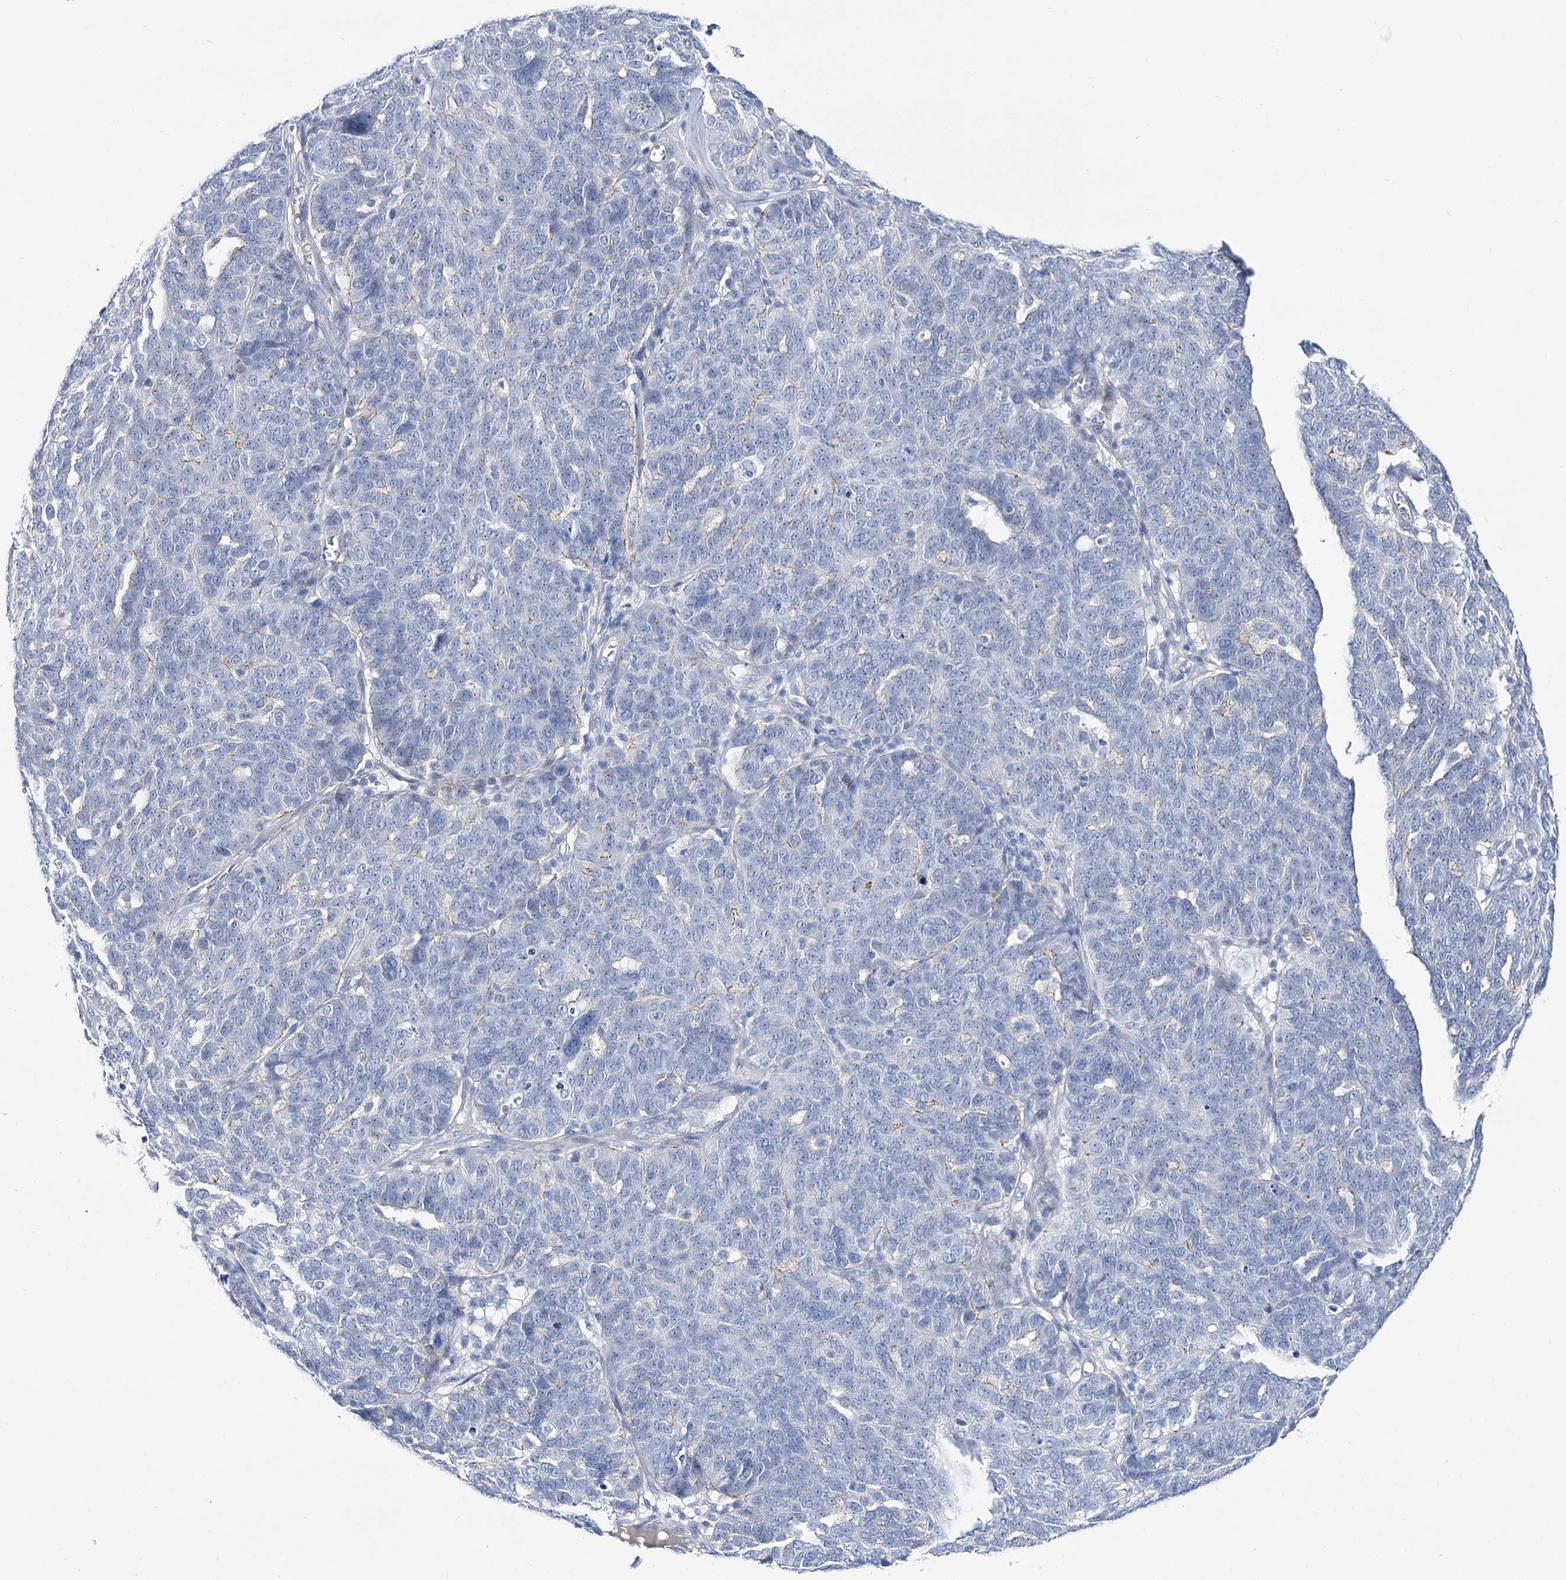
{"staining": {"intensity": "negative", "quantity": "none", "location": "none"}, "tissue": "ovarian cancer", "cell_type": "Tumor cells", "image_type": "cancer", "snomed": [{"axis": "morphology", "description": "Cystadenocarcinoma, serous, NOS"}, {"axis": "topography", "description": "Ovary"}], "caption": "Ovarian serous cystadenocarcinoma was stained to show a protein in brown. There is no significant positivity in tumor cells.", "gene": "NRAP", "patient": {"sex": "female", "age": 59}}